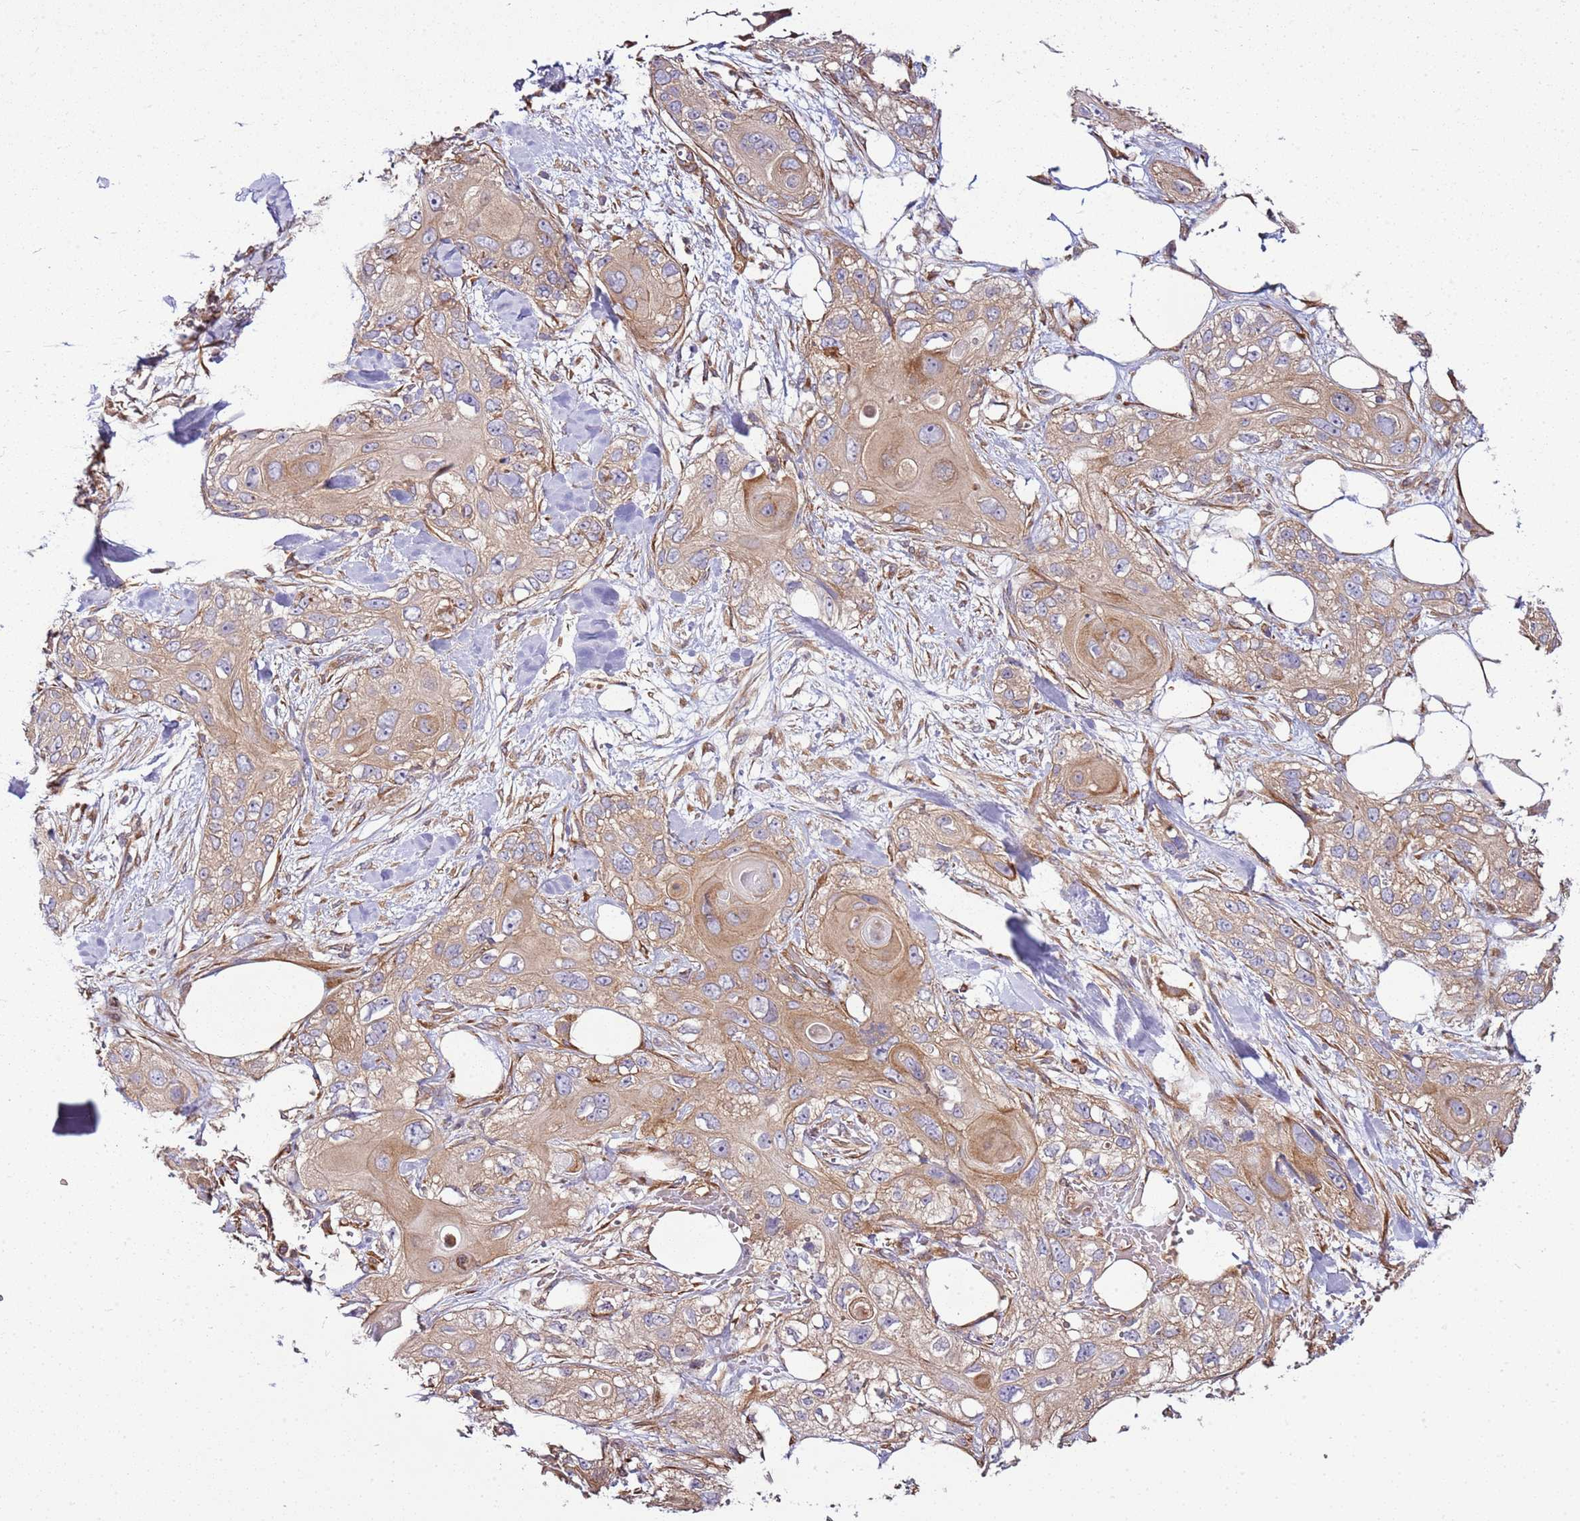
{"staining": {"intensity": "moderate", "quantity": ">75%", "location": "cytoplasmic/membranous"}, "tissue": "skin cancer", "cell_type": "Tumor cells", "image_type": "cancer", "snomed": [{"axis": "morphology", "description": "Normal tissue, NOS"}, {"axis": "morphology", "description": "Squamous cell carcinoma, NOS"}, {"axis": "topography", "description": "Skin"}], "caption": "Immunohistochemical staining of skin squamous cell carcinoma demonstrates medium levels of moderate cytoplasmic/membranous protein positivity in approximately >75% of tumor cells.", "gene": "GNL1", "patient": {"sex": "male", "age": 72}}